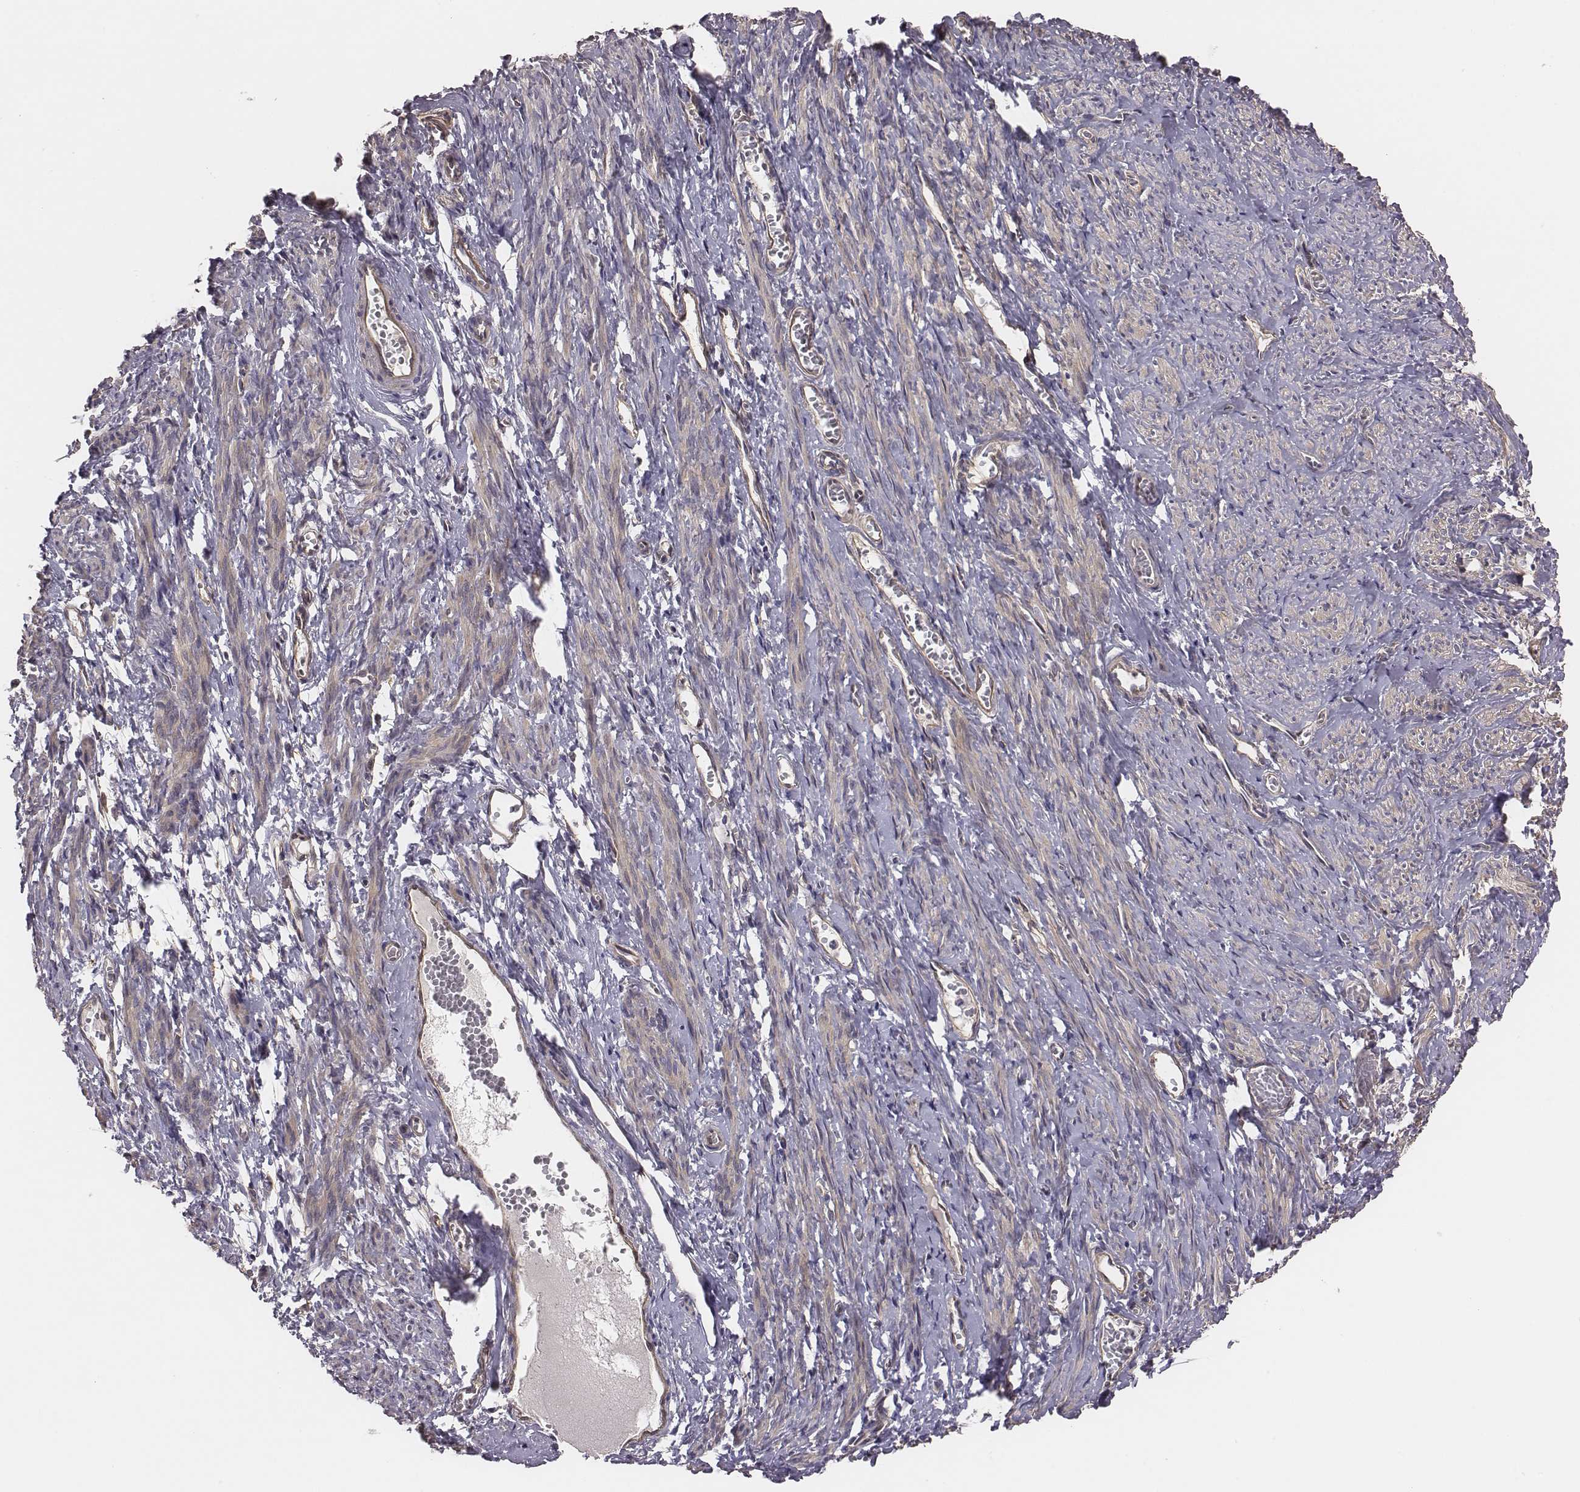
{"staining": {"intensity": "weak", "quantity": "<25%", "location": "cytoplasmic/membranous"}, "tissue": "smooth muscle", "cell_type": "Smooth muscle cells", "image_type": "normal", "snomed": [{"axis": "morphology", "description": "Normal tissue, NOS"}, {"axis": "topography", "description": "Smooth muscle"}], "caption": "Smooth muscle cells show no significant protein positivity in unremarkable smooth muscle. (DAB immunohistochemistry visualized using brightfield microscopy, high magnification).", "gene": "SCARF1", "patient": {"sex": "female", "age": 65}}